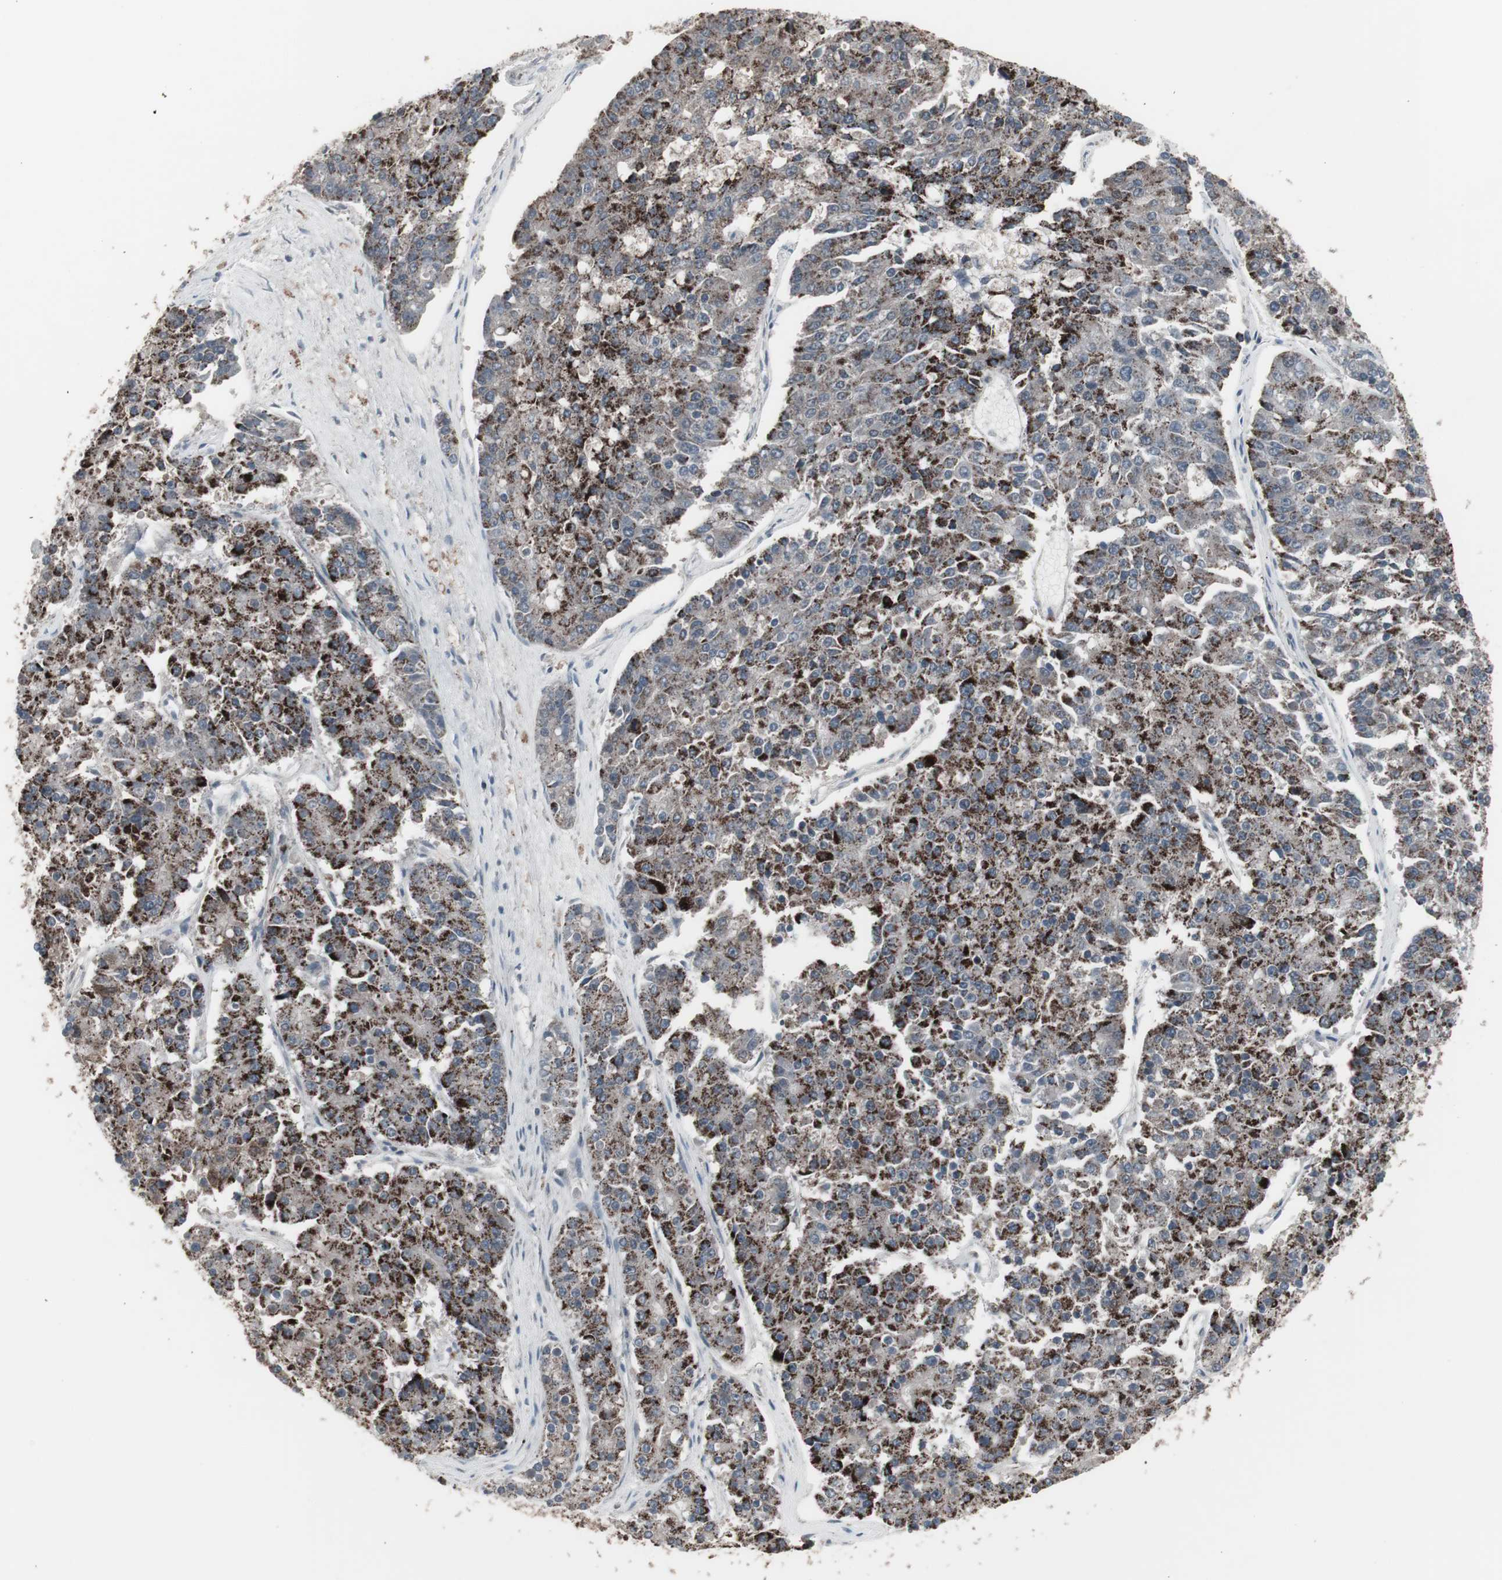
{"staining": {"intensity": "strong", "quantity": "25%-75%", "location": "cytoplasmic/membranous"}, "tissue": "pancreatic cancer", "cell_type": "Tumor cells", "image_type": "cancer", "snomed": [{"axis": "morphology", "description": "Adenocarcinoma, NOS"}, {"axis": "topography", "description": "Pancreas"}], "caption": "IHC micrograph of neoplastic tissue: human adenocarcinoma (pancreatic) stained using immunohistochemistry (IHC) exhibits high levels of strong protein expression localized specifically in the cytoplasmic/membranous of tumor cells, appearing as a cytoplasmic/membranous brown color.", "gene": "RXRA", "patient": {"sex": "male", "age": 50}}